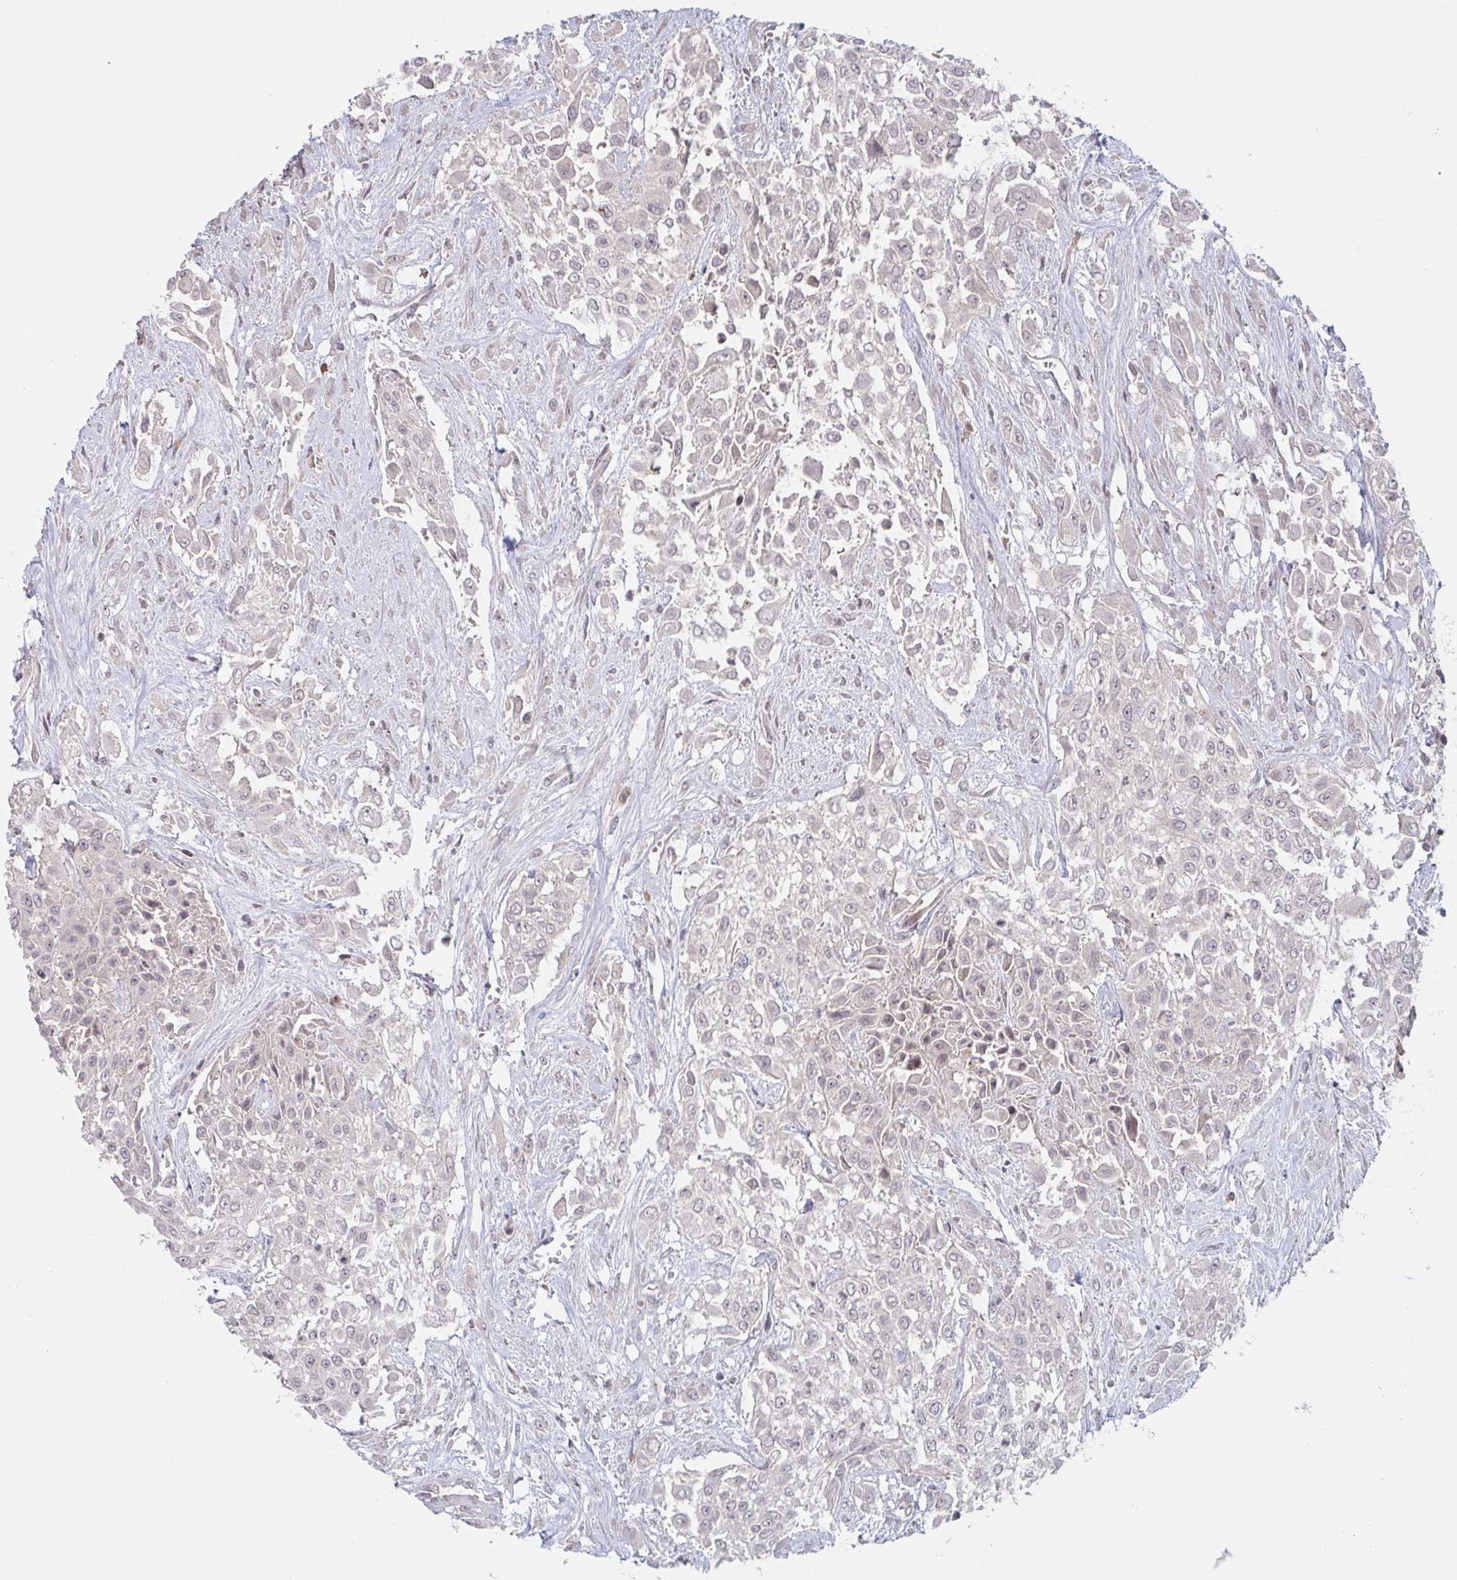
{"staining": {"intensity": "negative", "quantity": "none", "location": "none"}, "tissue": "urothelial cancer", "cell_type": "Tumor cells", "image_type": "cancer", "snomed": [{"axis": "morphology", "description": "Urothelial carcinoma, High grade"}, {"axis": "topography", "description": "Urinary bladder"}], "caption": "Immunohistochemistry micrograph of neoplastic tissue: urothelial cancer stained with DAB shows no significant protein staining in tumor cells.", "gene": "DCST1", "patient": {"sex": "male", "age": 57}}